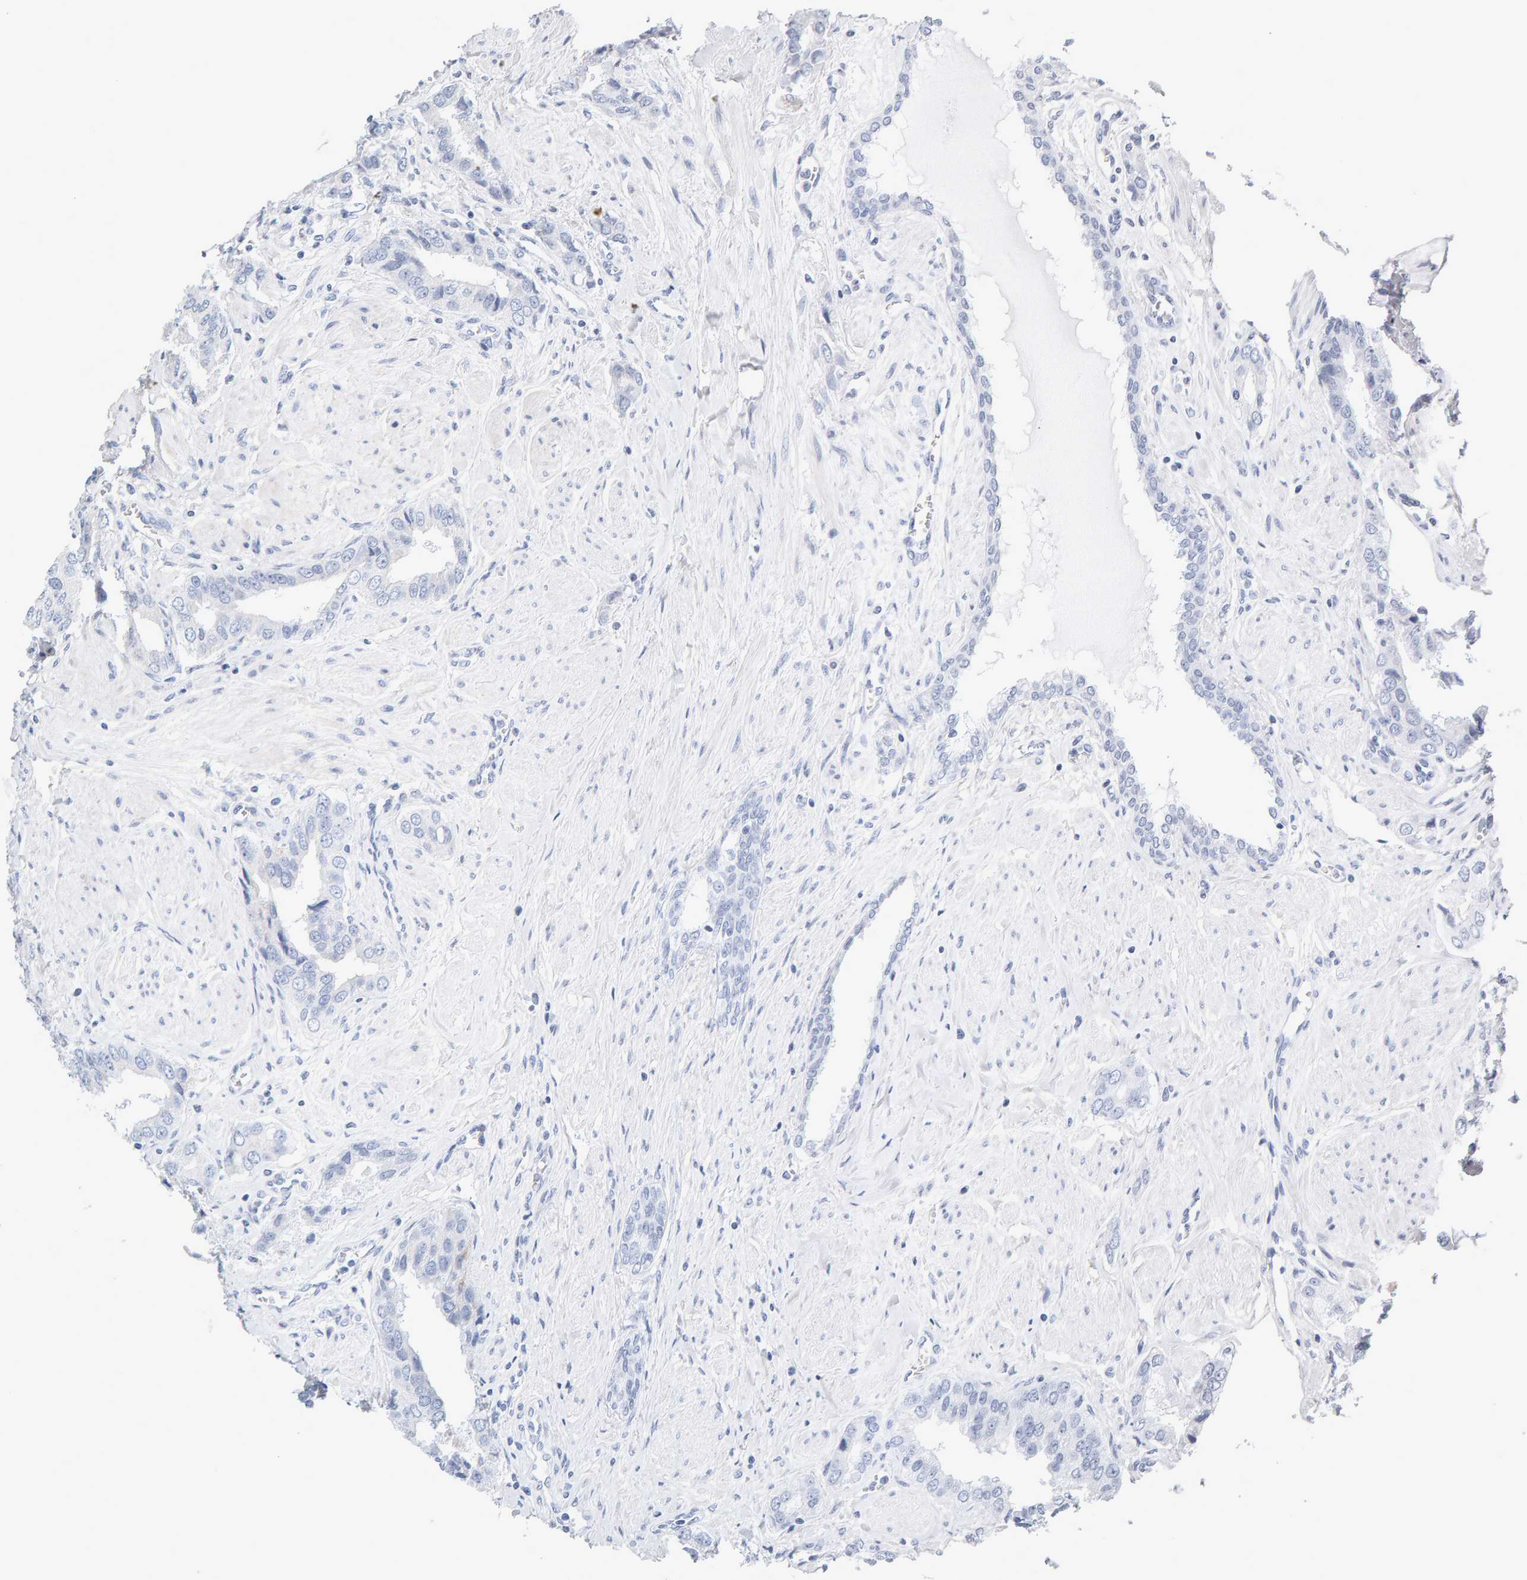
{"staining": {"intensity": "negative", "quantity": "none", "location": "none"}, "tissue": "prostate cancer", "cell_type": "Tumor cells", "image_type": "cancer", "snomed": [{"axis": "morphology", "description": "Adenocarcinoma, High grade"}, {"axis": "topography", "description": "Prostate"}], "caption": "Tumor cells are negative for protein expression in human prostate cancer (high-grade adenocarcinoma).", "gene": "ENGASE", "patient": {"sex": "male", "age": 52}}